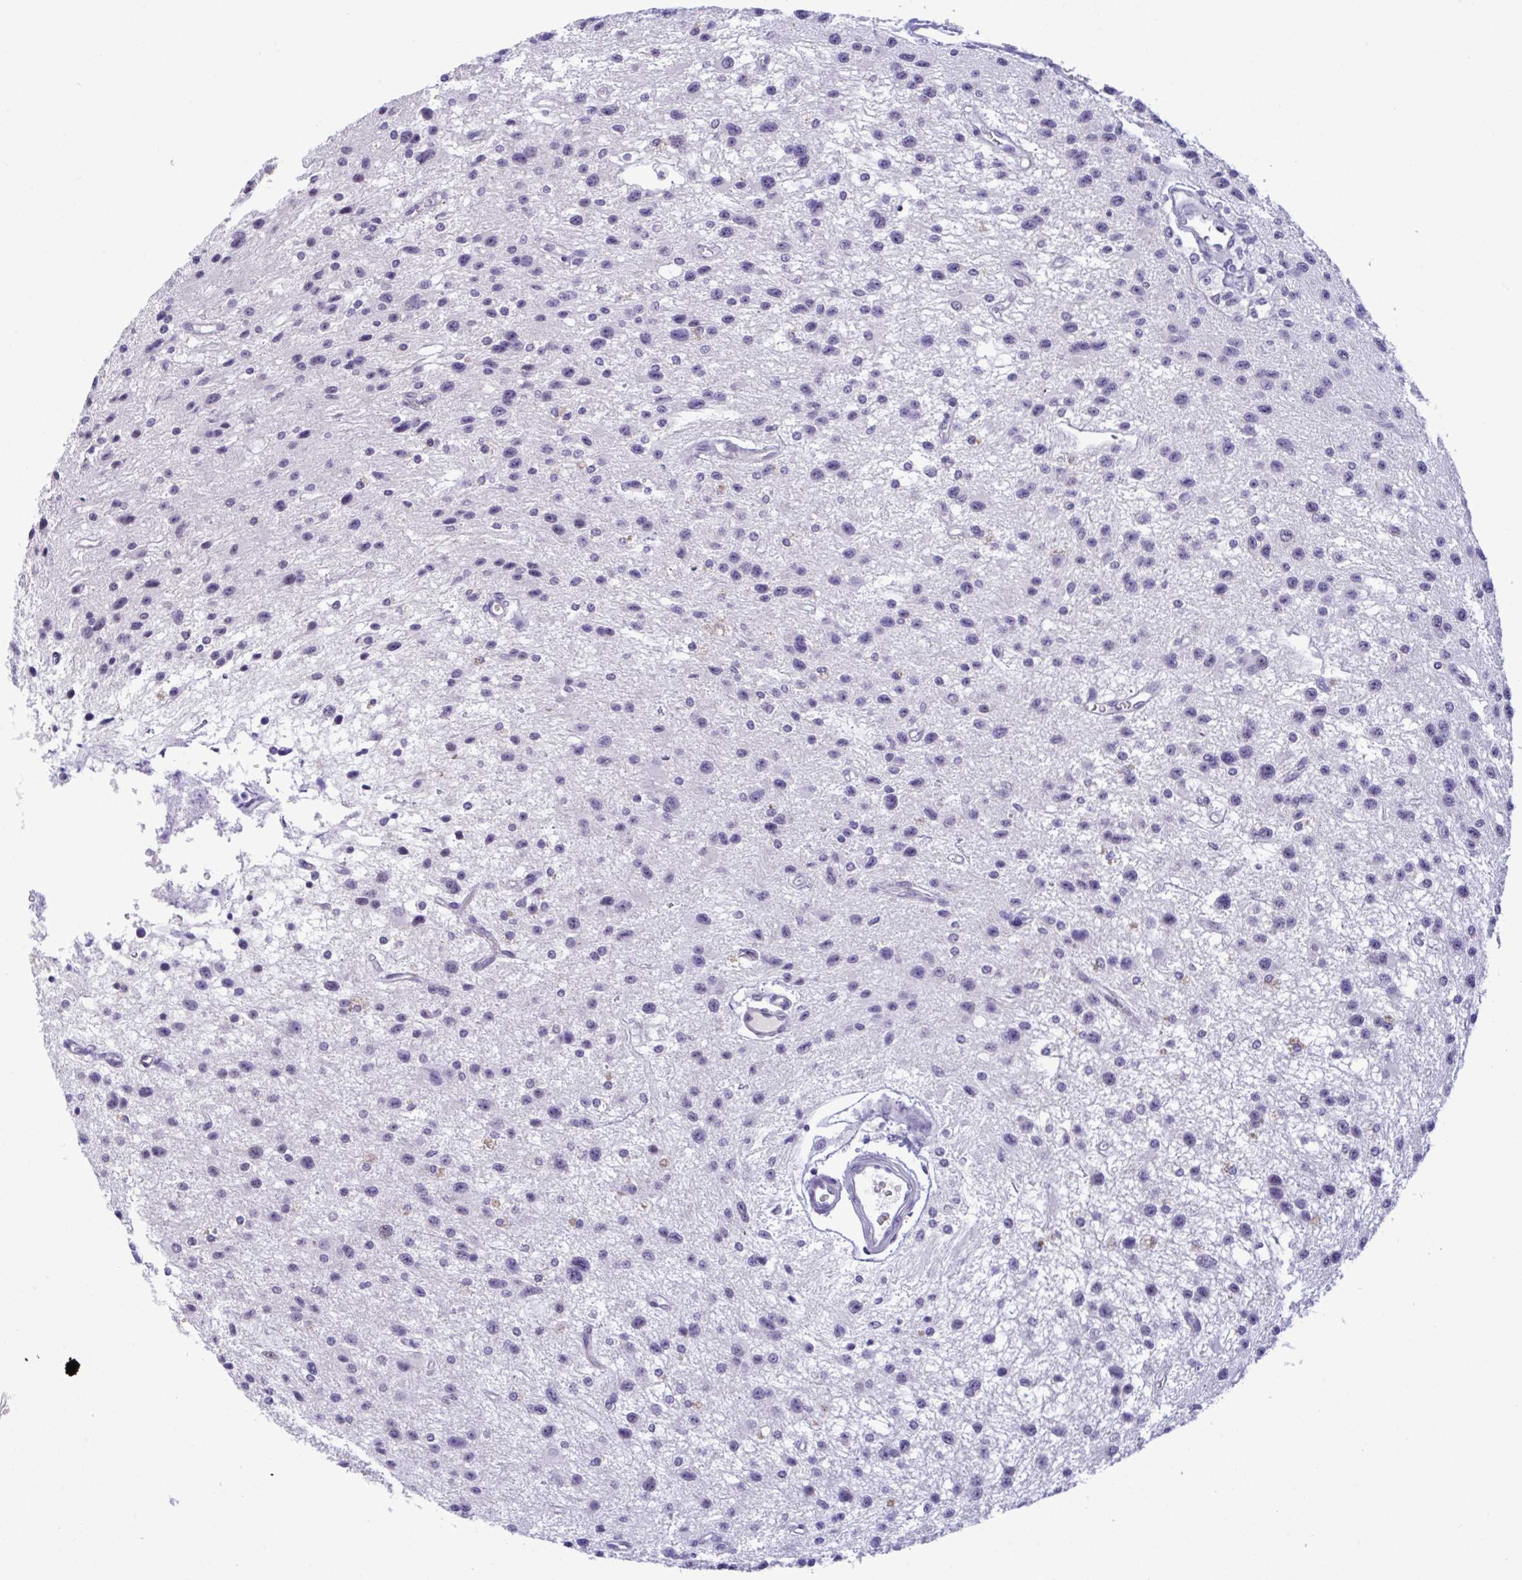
{"staining": {"intensity": "negative", "quantity": "none", "location": "none"}, "tissue": "glioma", "cell_type": "Tumor cells", "image_type": "cancer", "snomed": [{"axis": "morphology", "description": "Glioma, malignant, Low grade"}, {"axis": "topography", "description": "Brain"}], "caption": "Glioma was stained to show a protein in brown. There is no significant expression in tumor cells.", "gene": "YBX2", "patient": {"sex": "male", "age": 43}}